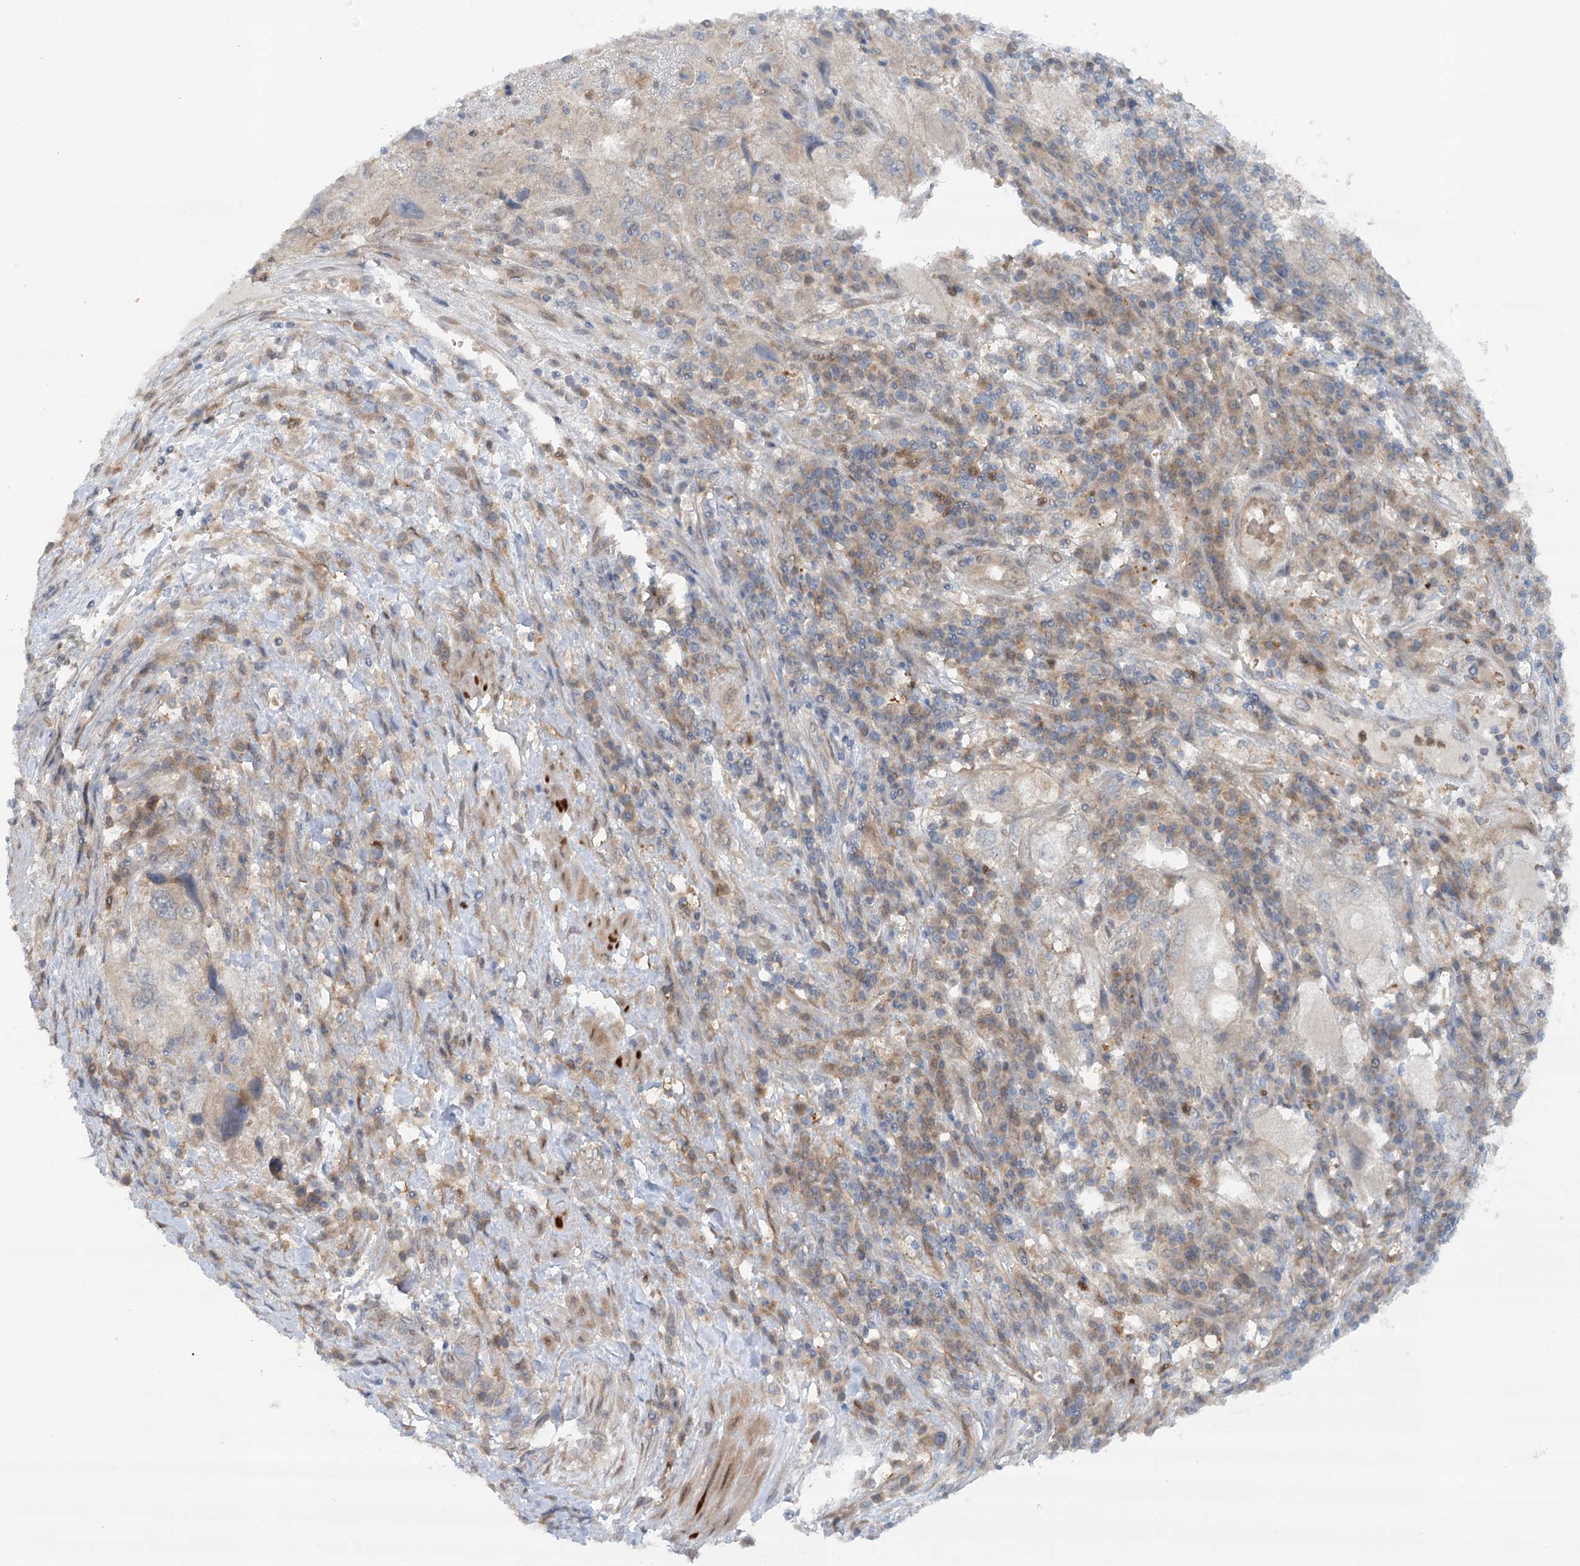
{"staining": {"intensity": "negative", "quantity": "none", "location": "none"}, "tissue": "endometrial cancer", "cell_type": "Tumor cells", "image_type": "cancer", "snomed": [{"axis": "morphology", "description": "Adenocarcinoma, NOS"}, {"axis": "topography", "description": "Endometrium"}], "caption": "Immunohistochemical staining of adenocarcinoma (endometrial) shows no significant staining in tumor cells.", "gene": "GBE1", "patient": {"sex": "female", "age": 49}}